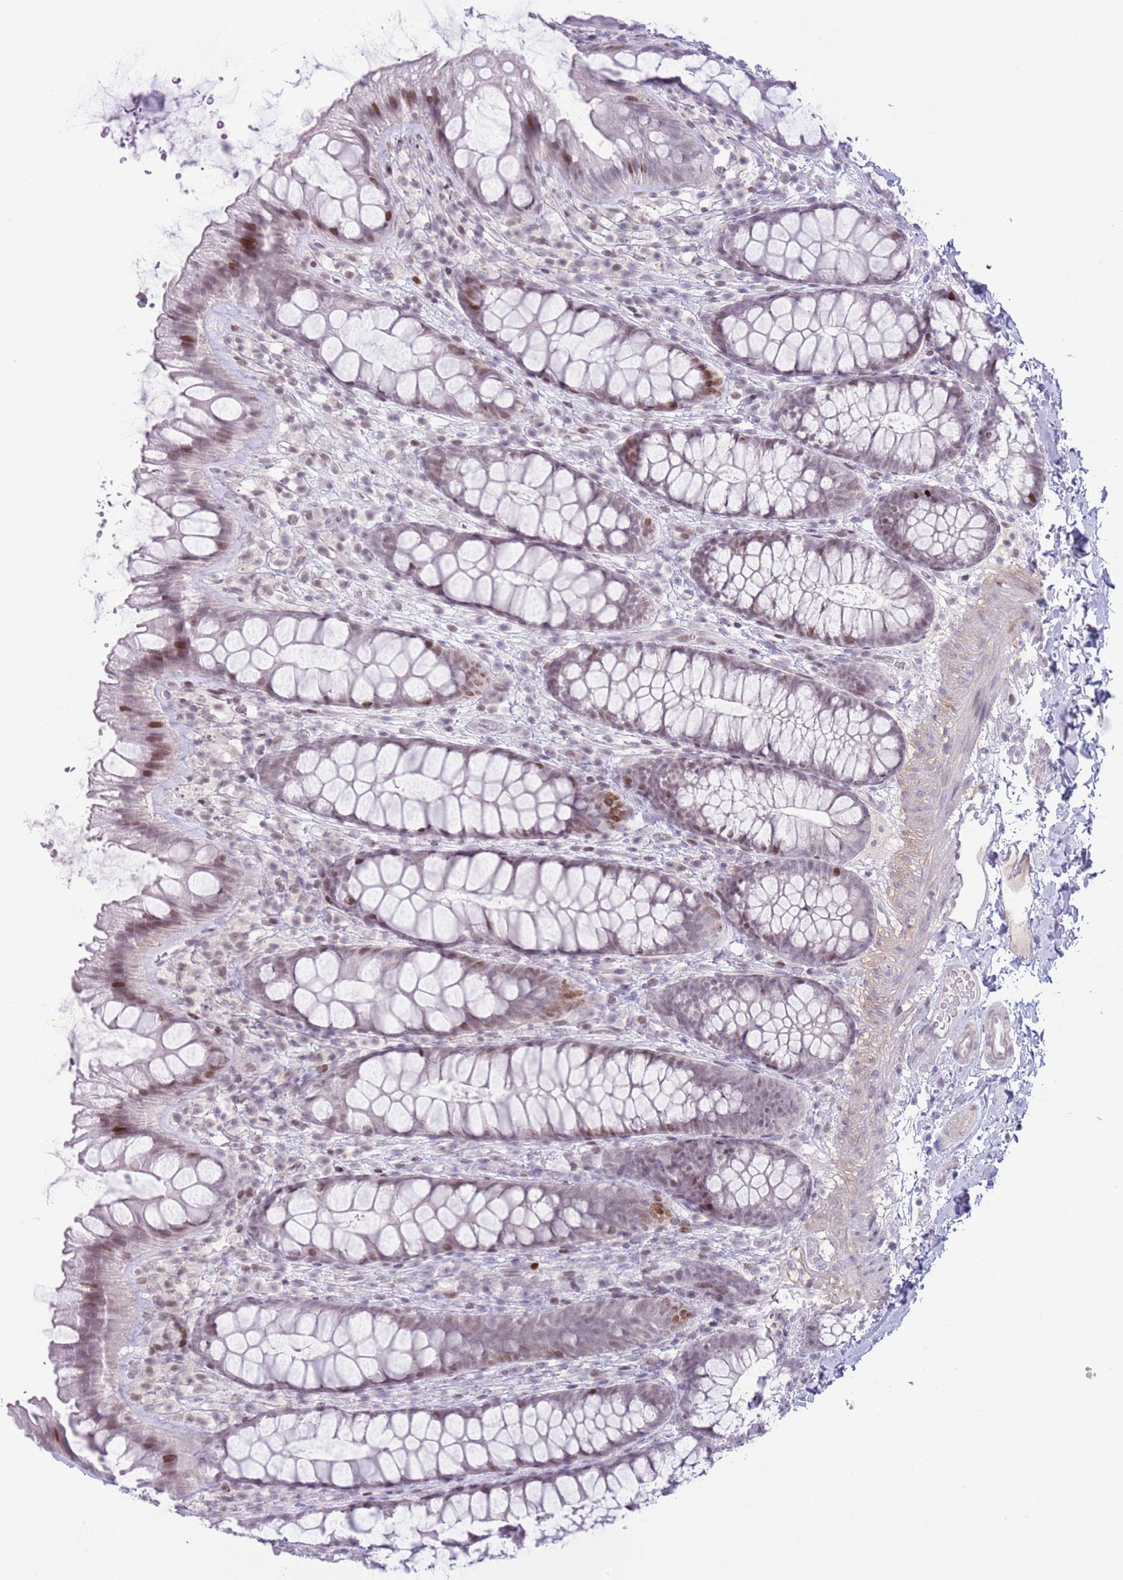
{"staining": {"intensity": "negative", "quantity": "none", "location": "none"}, "tissue": "colon", "cell_type": "Endothelial cells", "image_type": "normal", "snomed": [{"axis": "morphology", "description": "Normal tissue, NOS"}, {"axis": "topography", "description": "Colon"}], "caption": "High power microscopy histopathology image of an immunohistochemistry micrograph of benign colon, revealing no significant positivity in endothelial cells.", "gene": "MFSD10", "patient": {"sex": "male", "age": 46}}